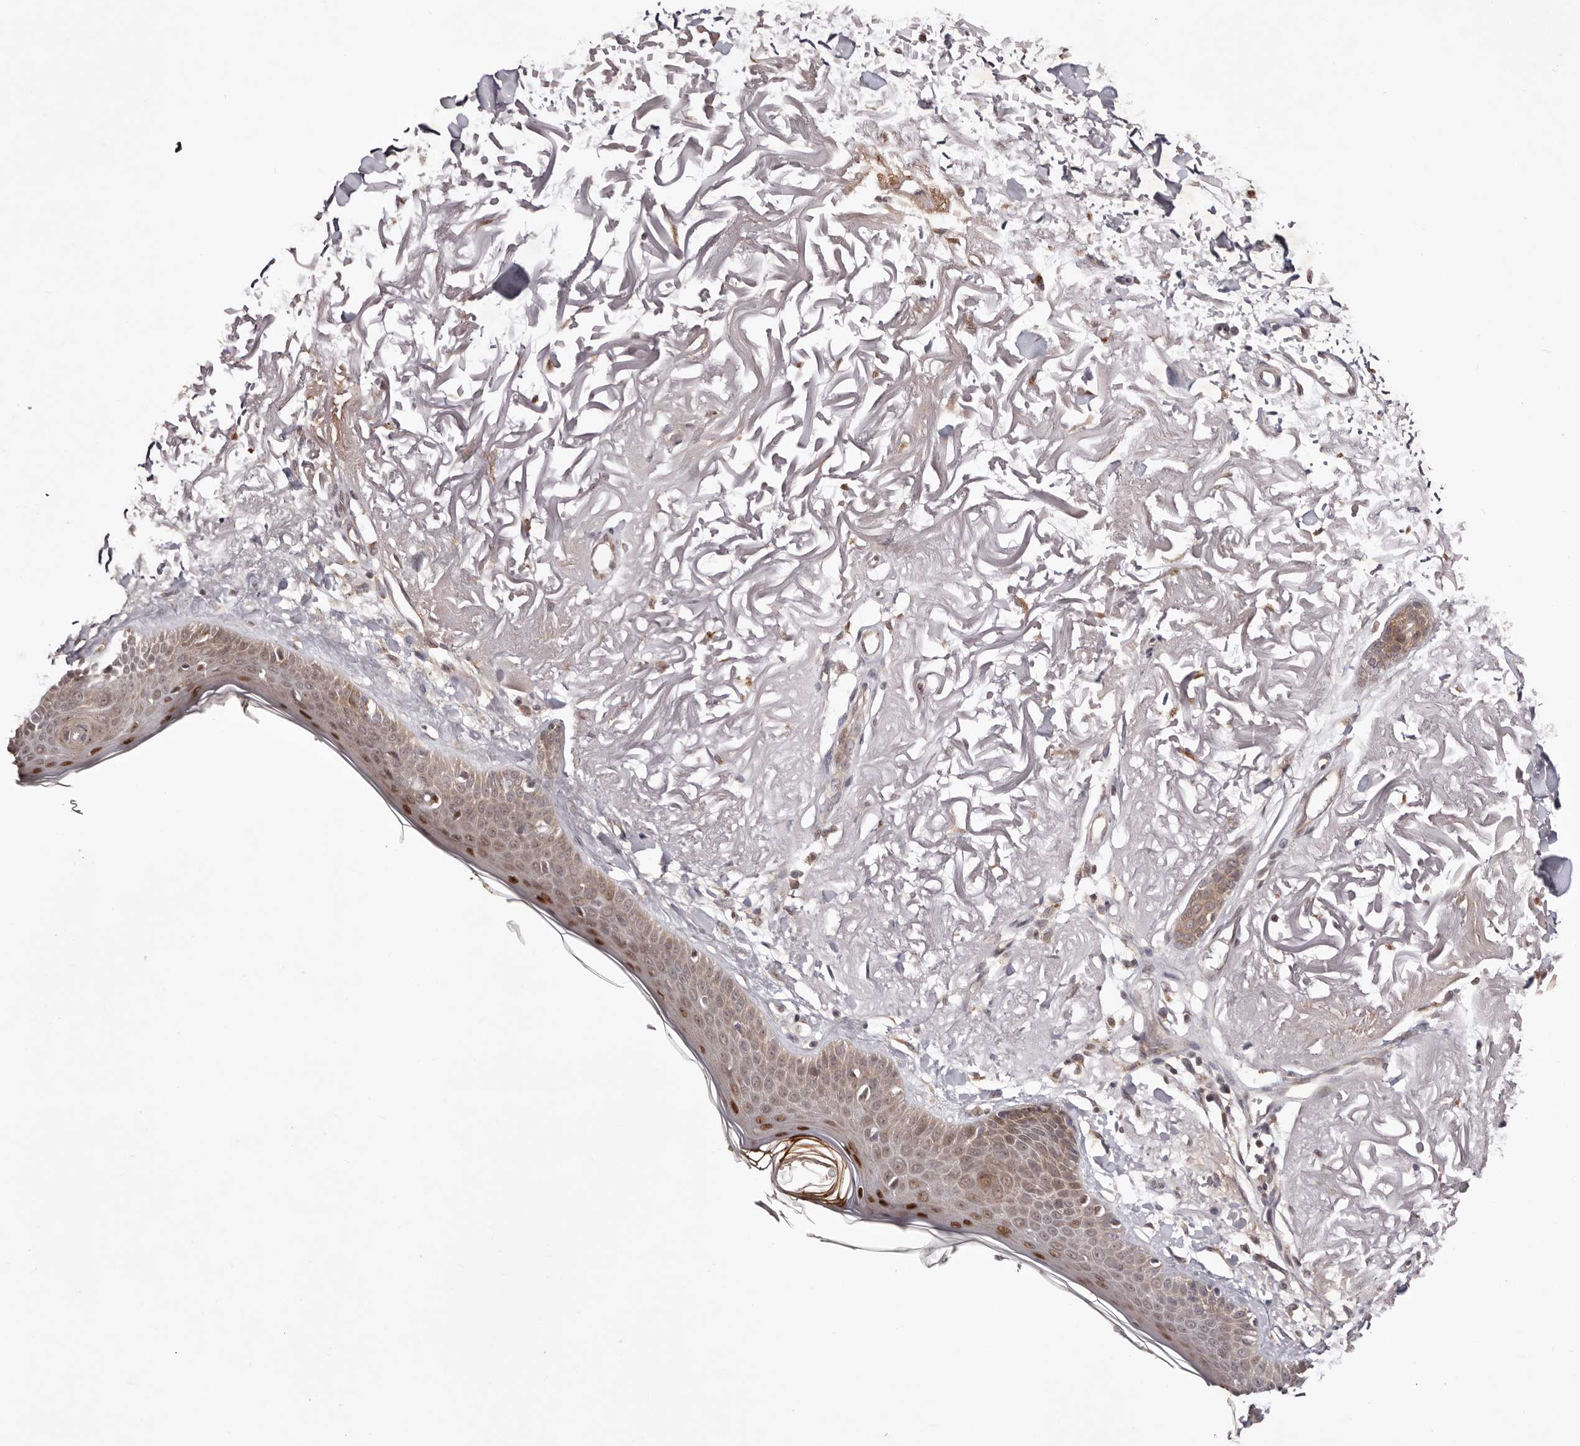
{"staining": {"intensity": "moderate", "quantity": "25%-75%", "location": "cytoplasmic/membranous,nuclear"}, "tissue": "skin", "cell_type": "Fibroblasts", "image_type": "normal", "snomed": [{"axis": "morphology", "description": "Normal tissue, NOS"}, {"axis": "topography", "description": "Skin"}, {"axis": "topography", "description": "Skeletal muscle"}], "caption": "Skin stained with a brown dye reveals moderate cytoplasmic/membranous,nuclear positive staining in approximately 25%-75% of fibroblasts.", "gene": "EGR3", "patient": {"sex": "male", "age": 83}}